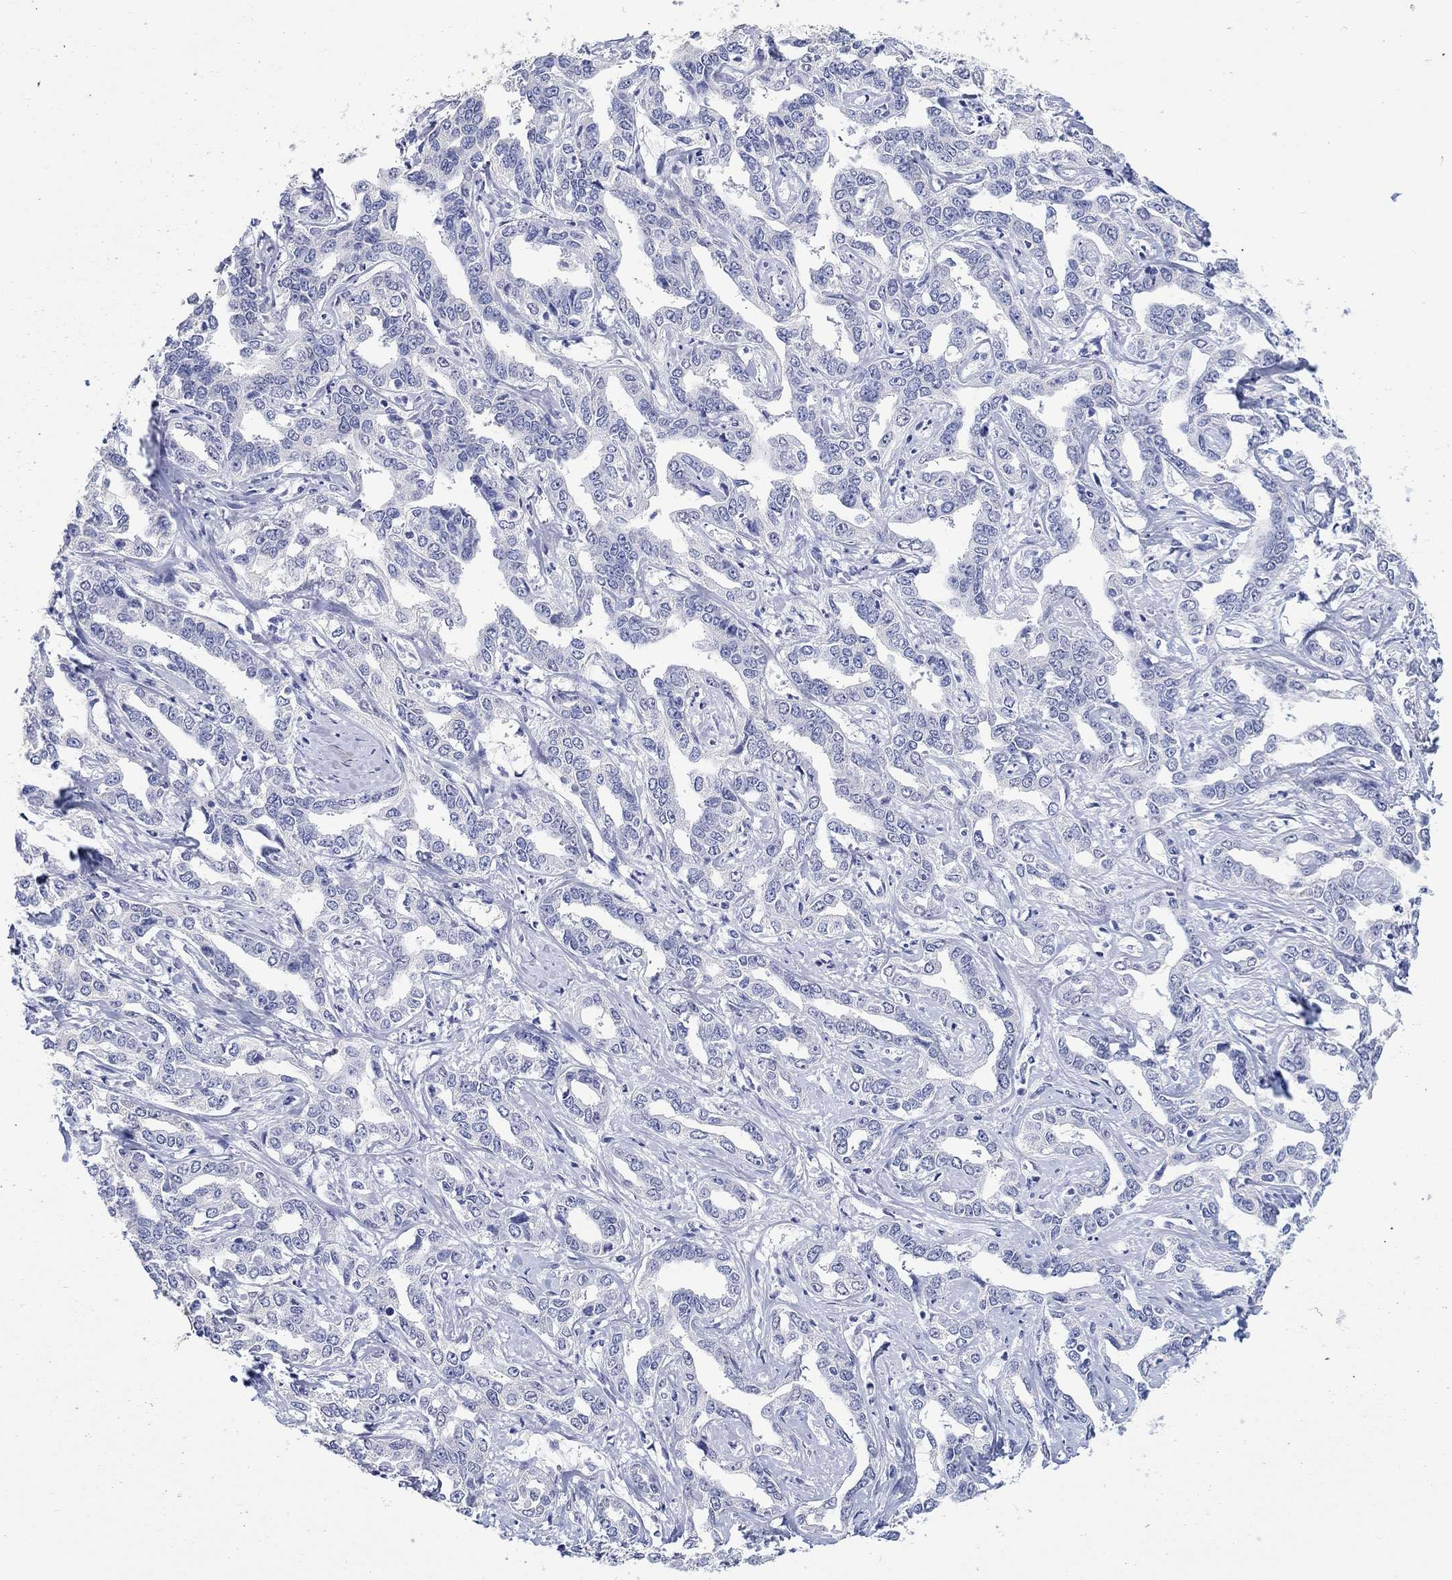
{"staining": {"intensity": "negative", "quantity": "none", "location": "none"}, "tissue": "liver cancer", "cell_type": "Tumor cells", "image_type": "cancer", "snomed": [{"axis": "morphology", "description": "Cholangiocarcinoma"}, {"axis": "topography", "description": "Liver"}], "caption": "A high-resolution photomicrograph shows IHC staining of liver cholangiocarcinoma, which shows no significant expression in tumor cells.", "gene": "MSI1", "patient": {"sex": "male", "age": 59}}